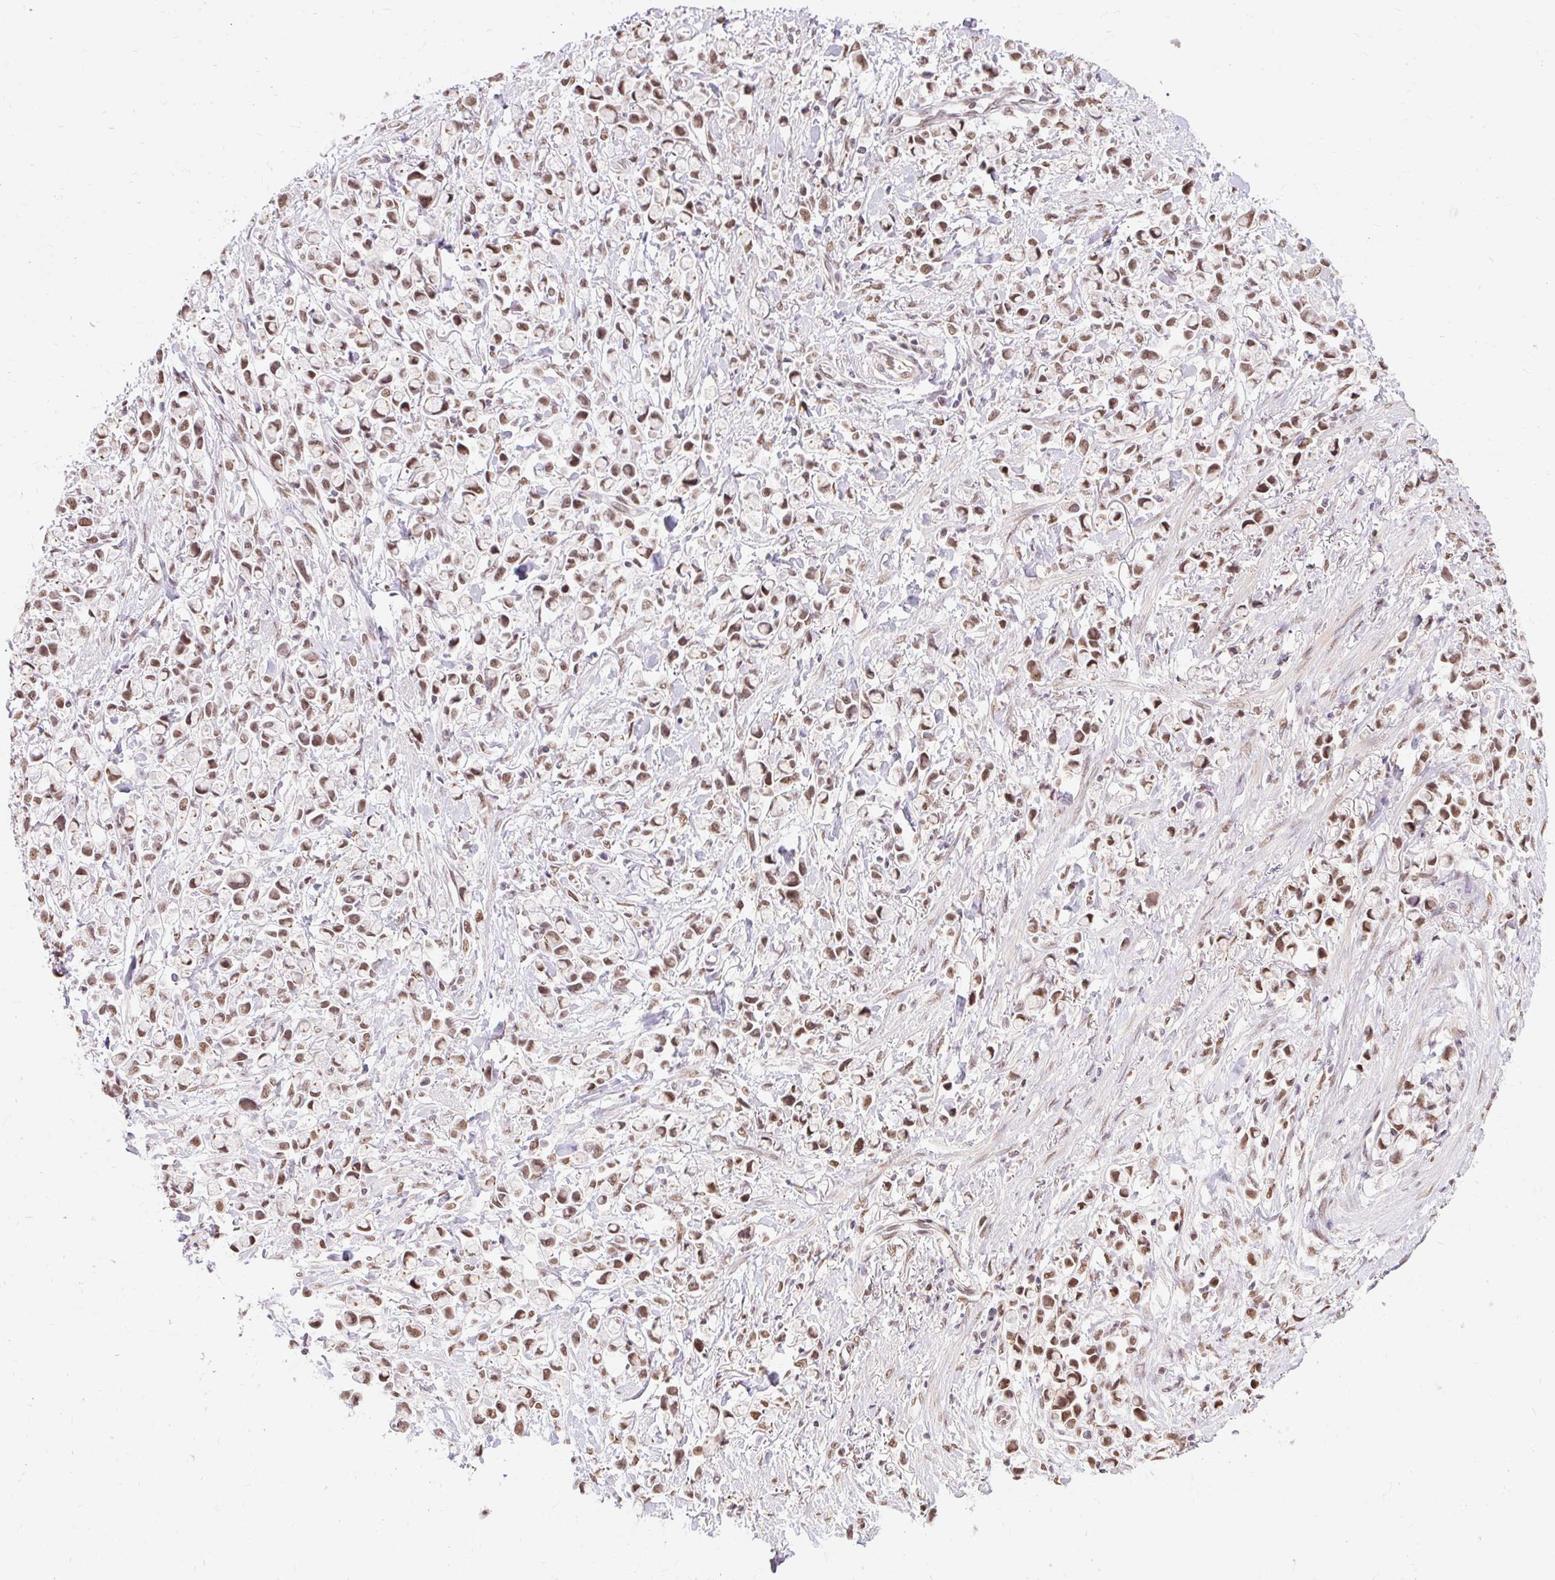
{"staining": {"intensity": "moderate", "quantity": ">75%", "location": "nuclear"}, "tissue": "stomach cancer", "cell_type": "Tumor cells", "image_type": "cancer", "snomed": [{"axis": "morphology", "description": "Adenocarcinoma, NOS"}, {"axis": "topography", "description": "Stomach"}], "caption": "Tumor cells exhibit medium levels of moderate nuclear positivity in approximately >75% of cells in stomach adenocarcinoma.", "gene": "NPIPB12", "patient": {"sex": "female", "age": 81}}